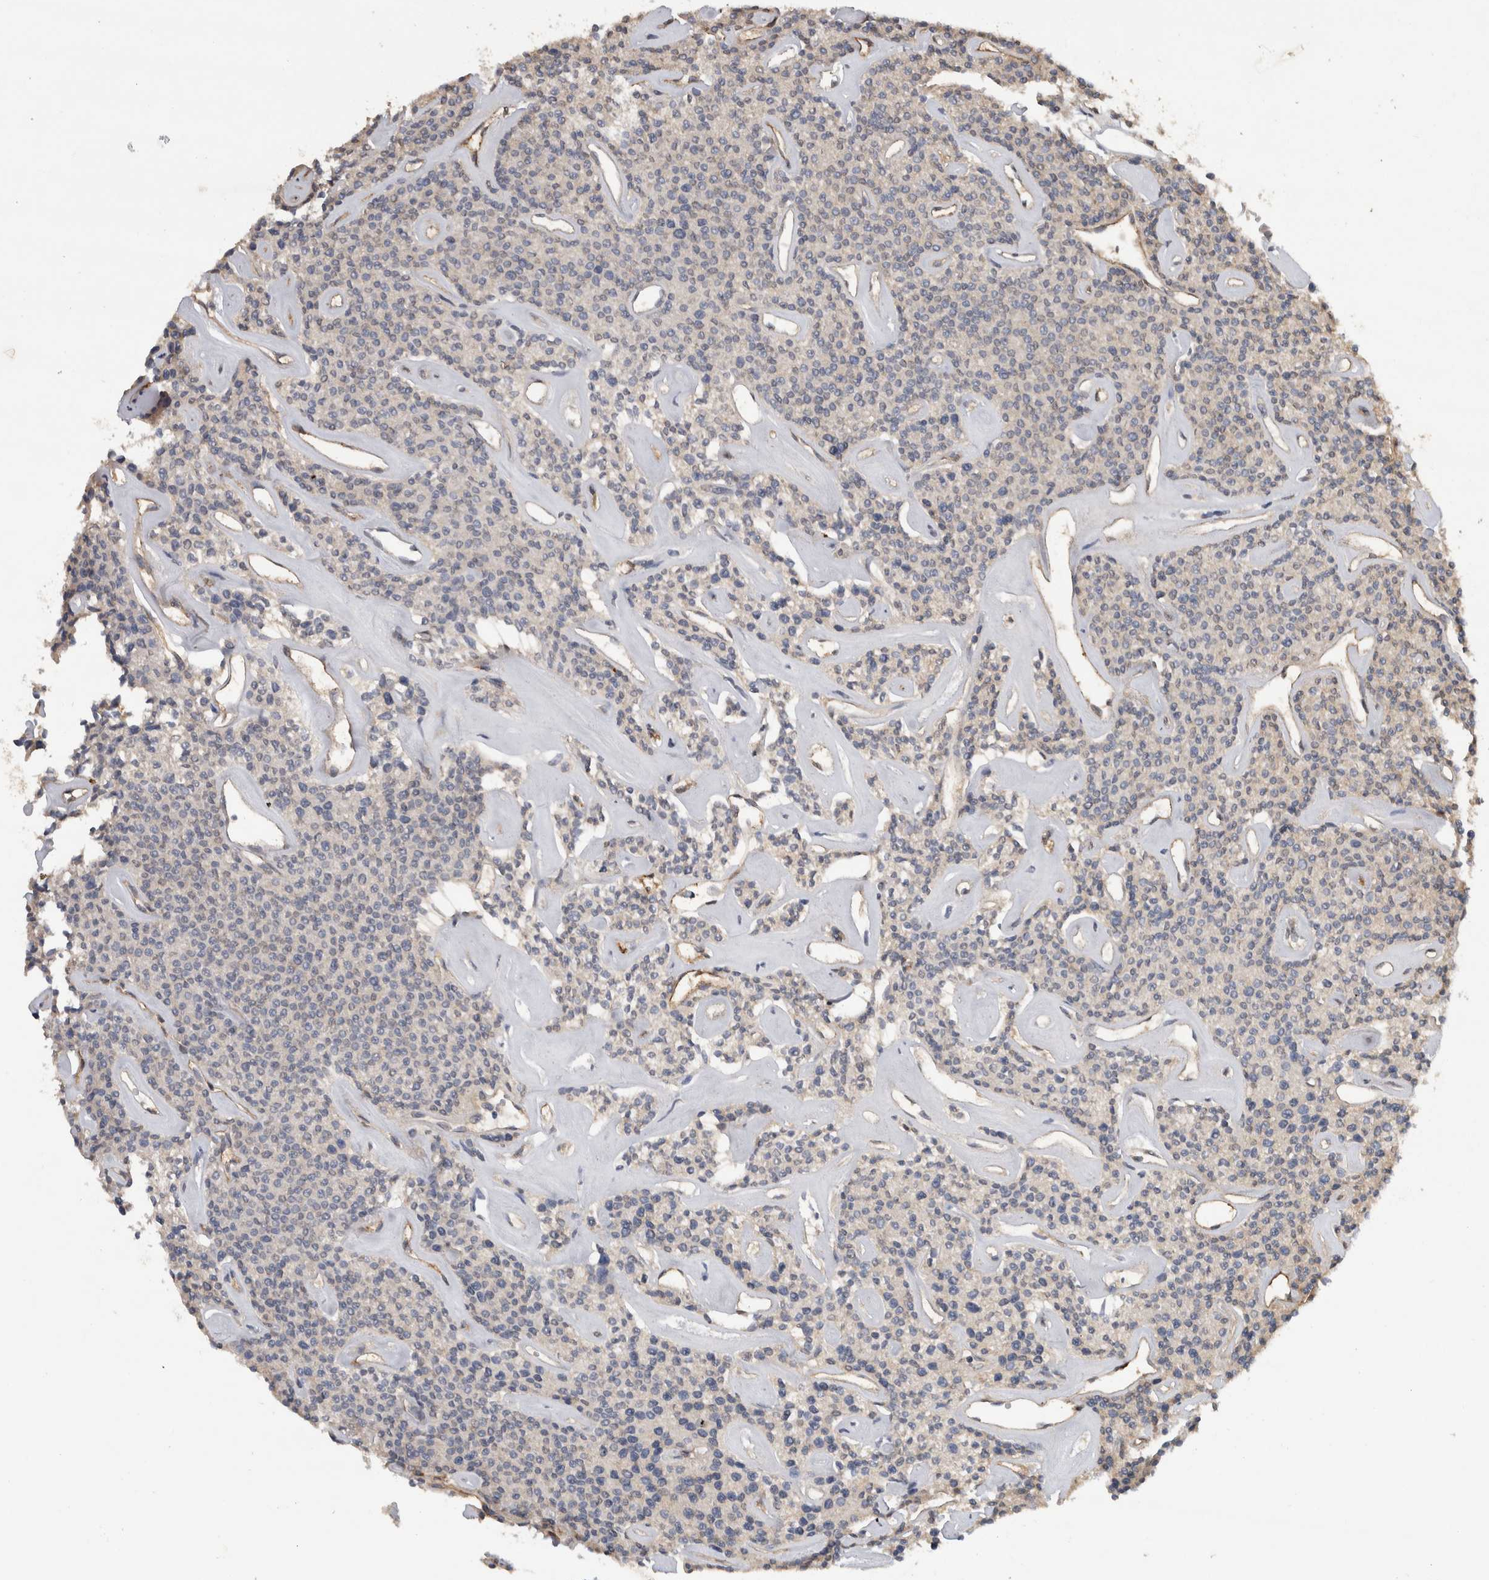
{"staining": {"intensity": "negative", "quantity": "none", "location": "none"}, "tissue": "parathyroid gland", "cell_type": "Glandular cells", "image_type": "normal", "snomed": [{"axis": "morphology", "description": "Normal tissue, NOS"}, {"axis": "topography", "description": "Parathyroid gland"}], "caption": "This is an immunohistochemistry (IHC) histopathology image of unremarkable parathyroid gland. There is no positivity in glandular cells.", "gene": "RECK", "patient": {"sex": "male", "age": 46}}